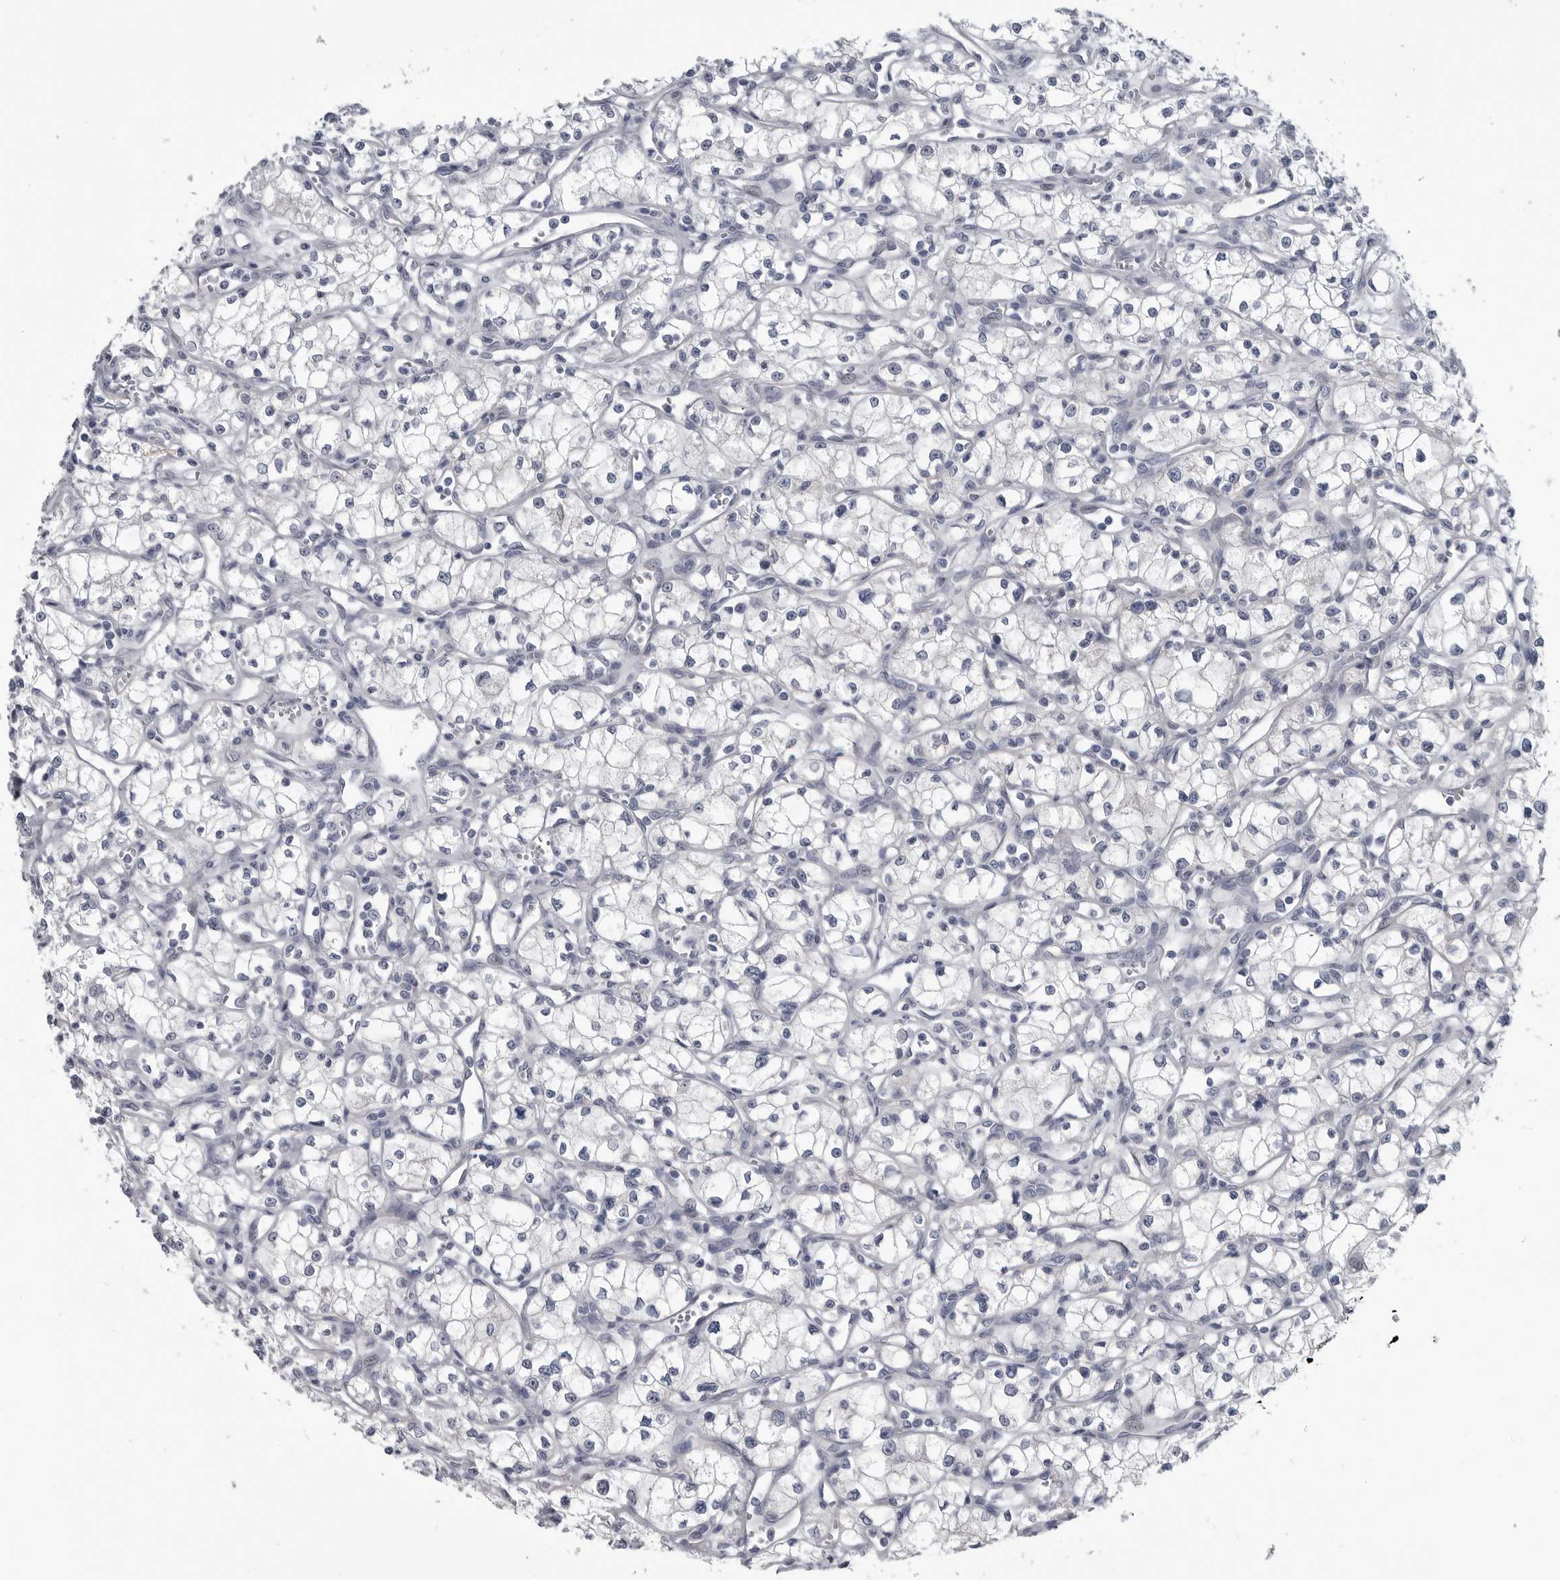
{"staining": {"intensity": "negative", "quantity": "none", "location": "none"}, "tissue": "renal cancer", "cell_type": "Tumor cells", "image_type": "cancer", "snomed": [{"axis": "morphology", "description": "Adenocarcinoma, NOS"}, {"axis": "topography", "description": "Kidney"}], "caption": "Renal adenocarcinoma was stained to show a protein in brown. There is no significant expression in tumor cells.", "gene": "MYOC", "patient": {"sex": "male", "age": 59}}